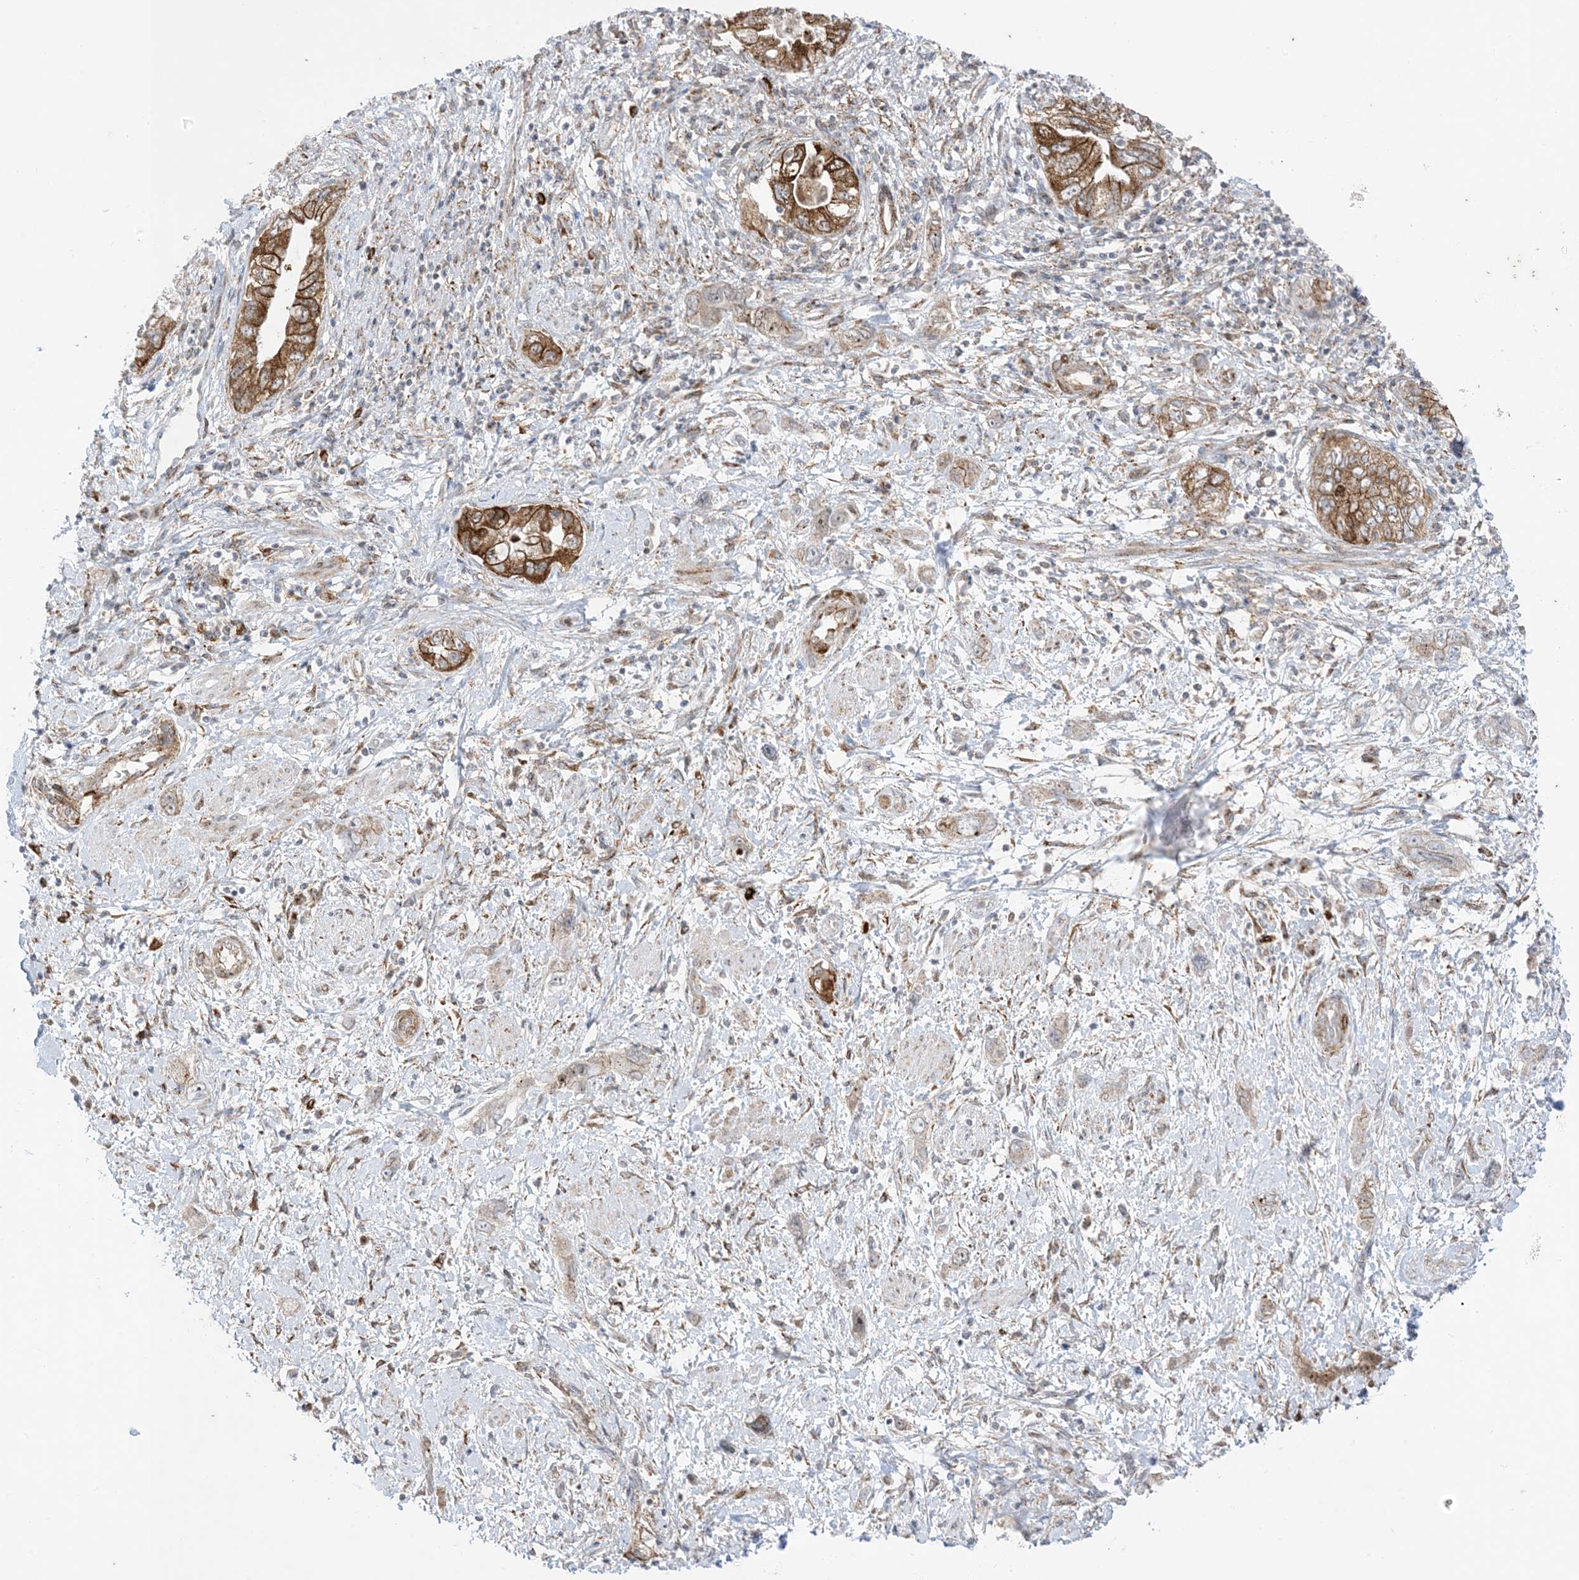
{"staining": {"intensity": "moderate", "quantity": "25%-75%", "location": "cytoplasmic/membranous"}, "tissue": "pancreatic cancer", "cell_type": "Tumor cells", "image_type": "cancer", "snomed": [{"axis": "morphology", "description": "Adenocarcinoma, NOS"}, {"axis": "topography", "description": "Pancreas"}], "caption": "Immunohistochemical staining of pancreatic adenocarcinoma reveals moderate cytoplasmic/membranous protein staining in approximately 25%-75% of tumor cells.", "gene": "RAC1", "patient": {"sex": "female", "age": 73}}